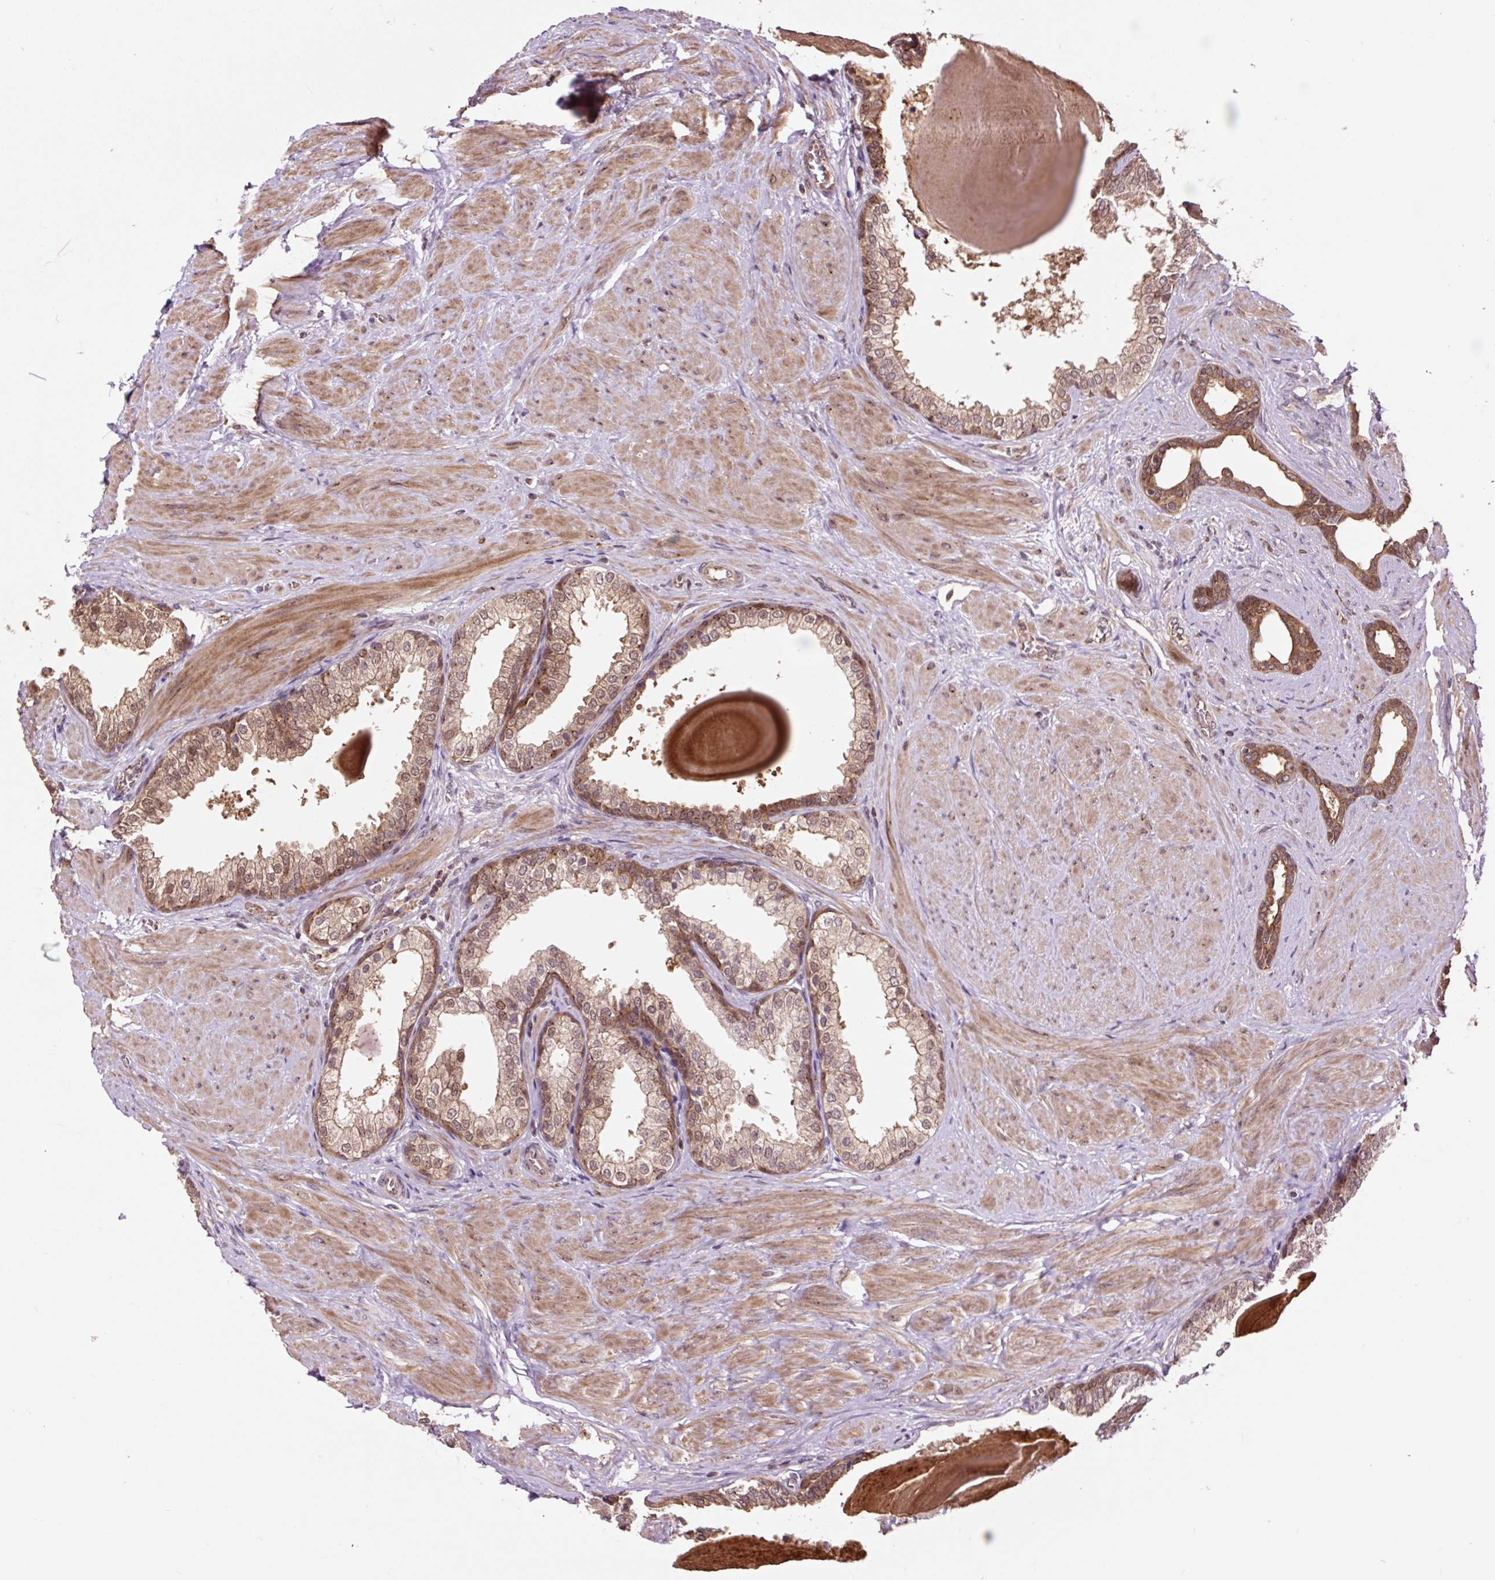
{"staining": {"intensity": "moderate", "quantity": "25%-75%", "location": "cytoplasmic/membranous,nuclear"}, "tissue": "prostate", "cell_type": "Glandular cells", "image_type": "normal", "snomed": [{"axis": "morphology", "description": "Normal tissue, NOS"}, {"axis": "topography", "description": "Prostate"}], "caption": "Immunohistochemistry (DAB) staining of benign human prostate reveals moderate cytoplasmic/membranous,nuclear protein staining in approximately 25%-75% of glandular cells.", "gene": "MMS19", "patient": {"sex": "male", "age": 48}}